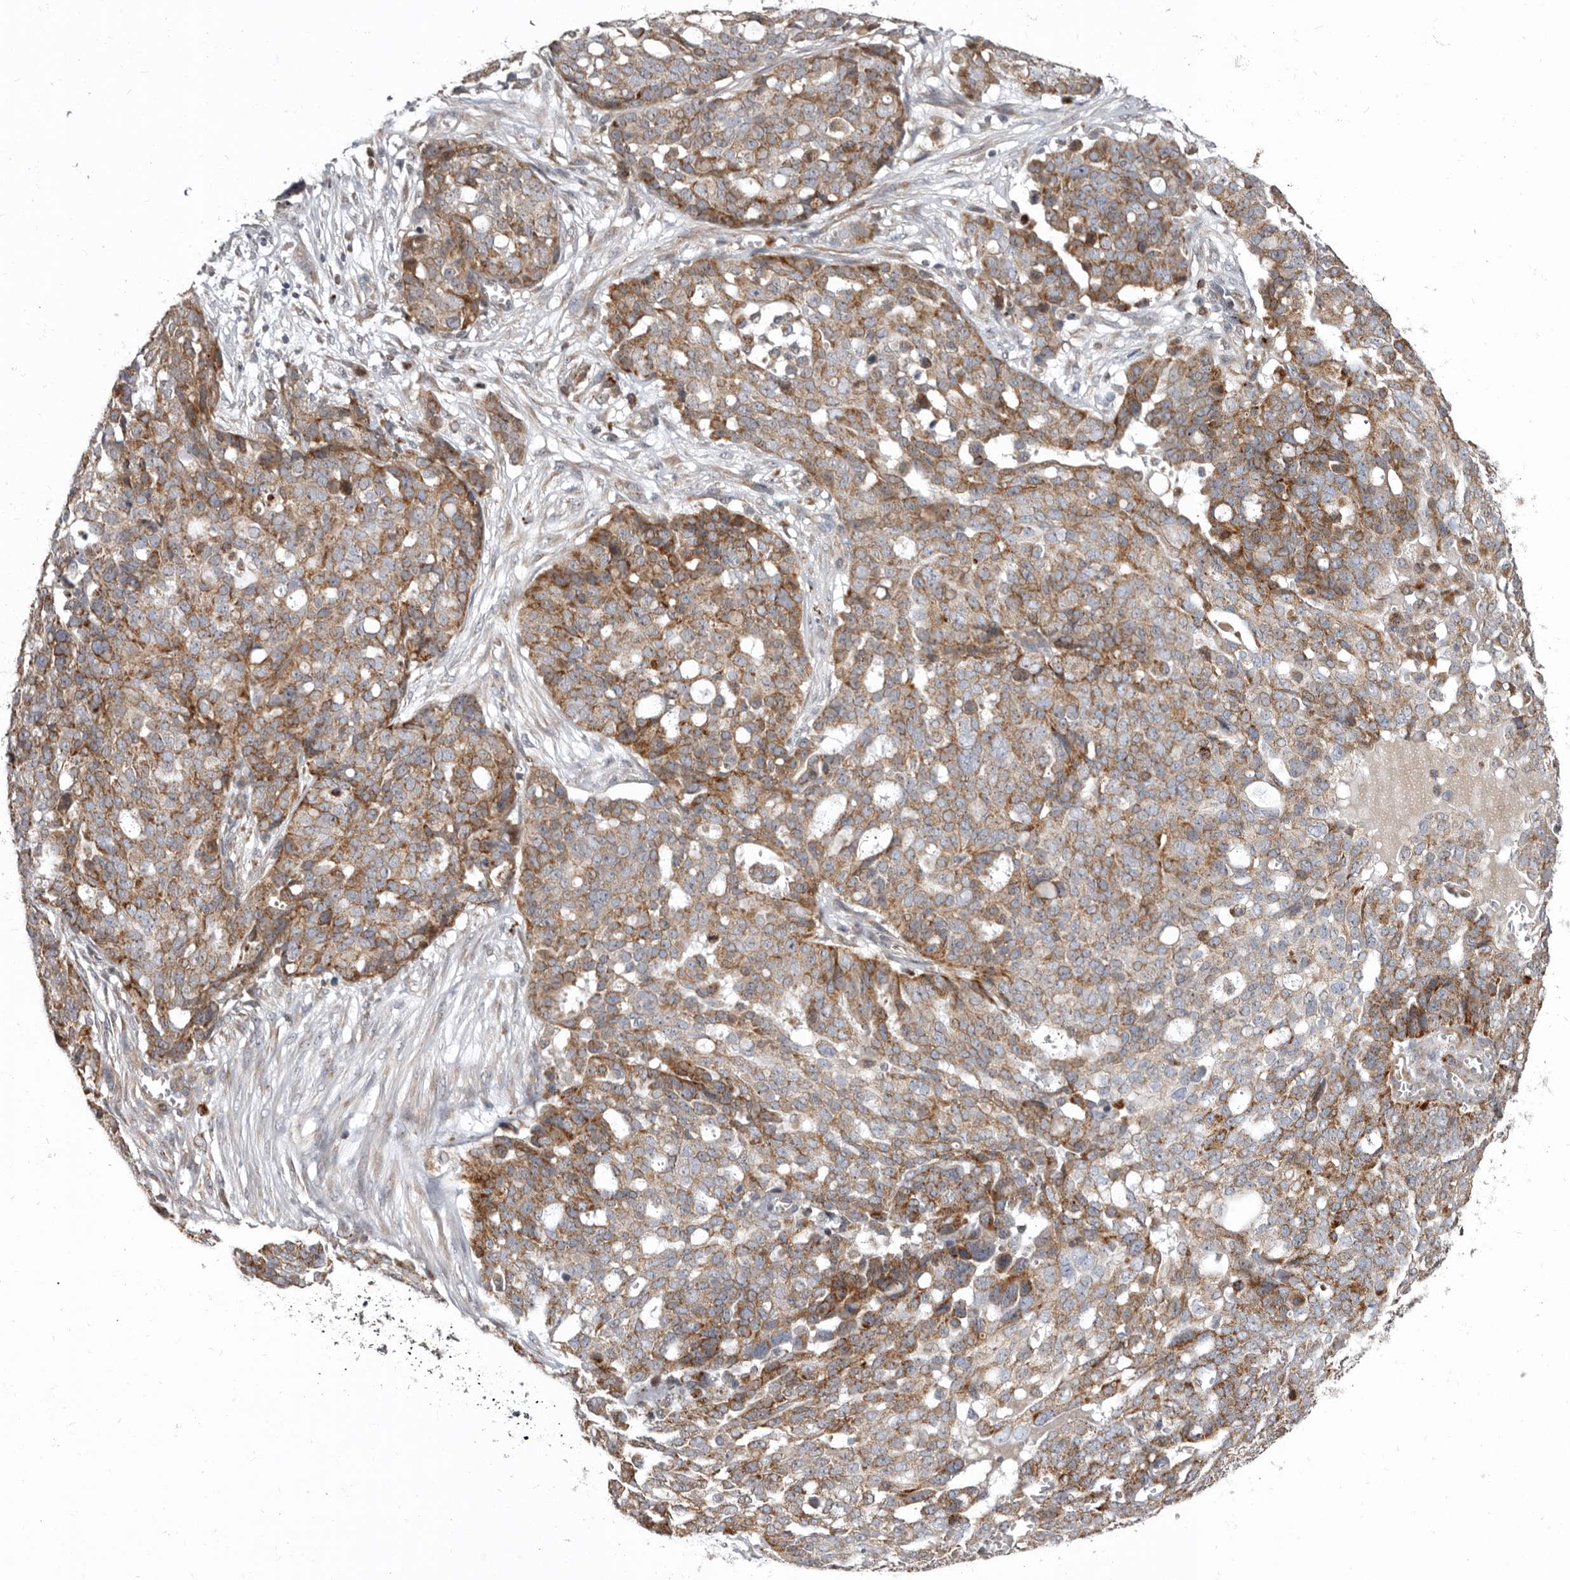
{"staining": {"intensity": "weak", "quantity": ">75%", "location": "cytoplasmic/membranous"}, "tissue": "ovarian cancer", "cell_type": "Tumor cells", "image_type": "cancer", "snomed": [{"axis": "morphology", "description": "Cystadenocarcinoma, serous, NOS"}, {"axis": "topography", "description": "Soft tissue"}, {"axis": "topography", "description": "Ovary"}], "caption": "A photomicrograph showing weak cytoplasmic/membranous staining in approximately >75% of tumor cells in ovarian cancer (serous cystadenocarcinoma), as visualized by brown immunohistochemical staining.", "gene": "SMC4", "patient": {"sex": "female", "age": 57}}